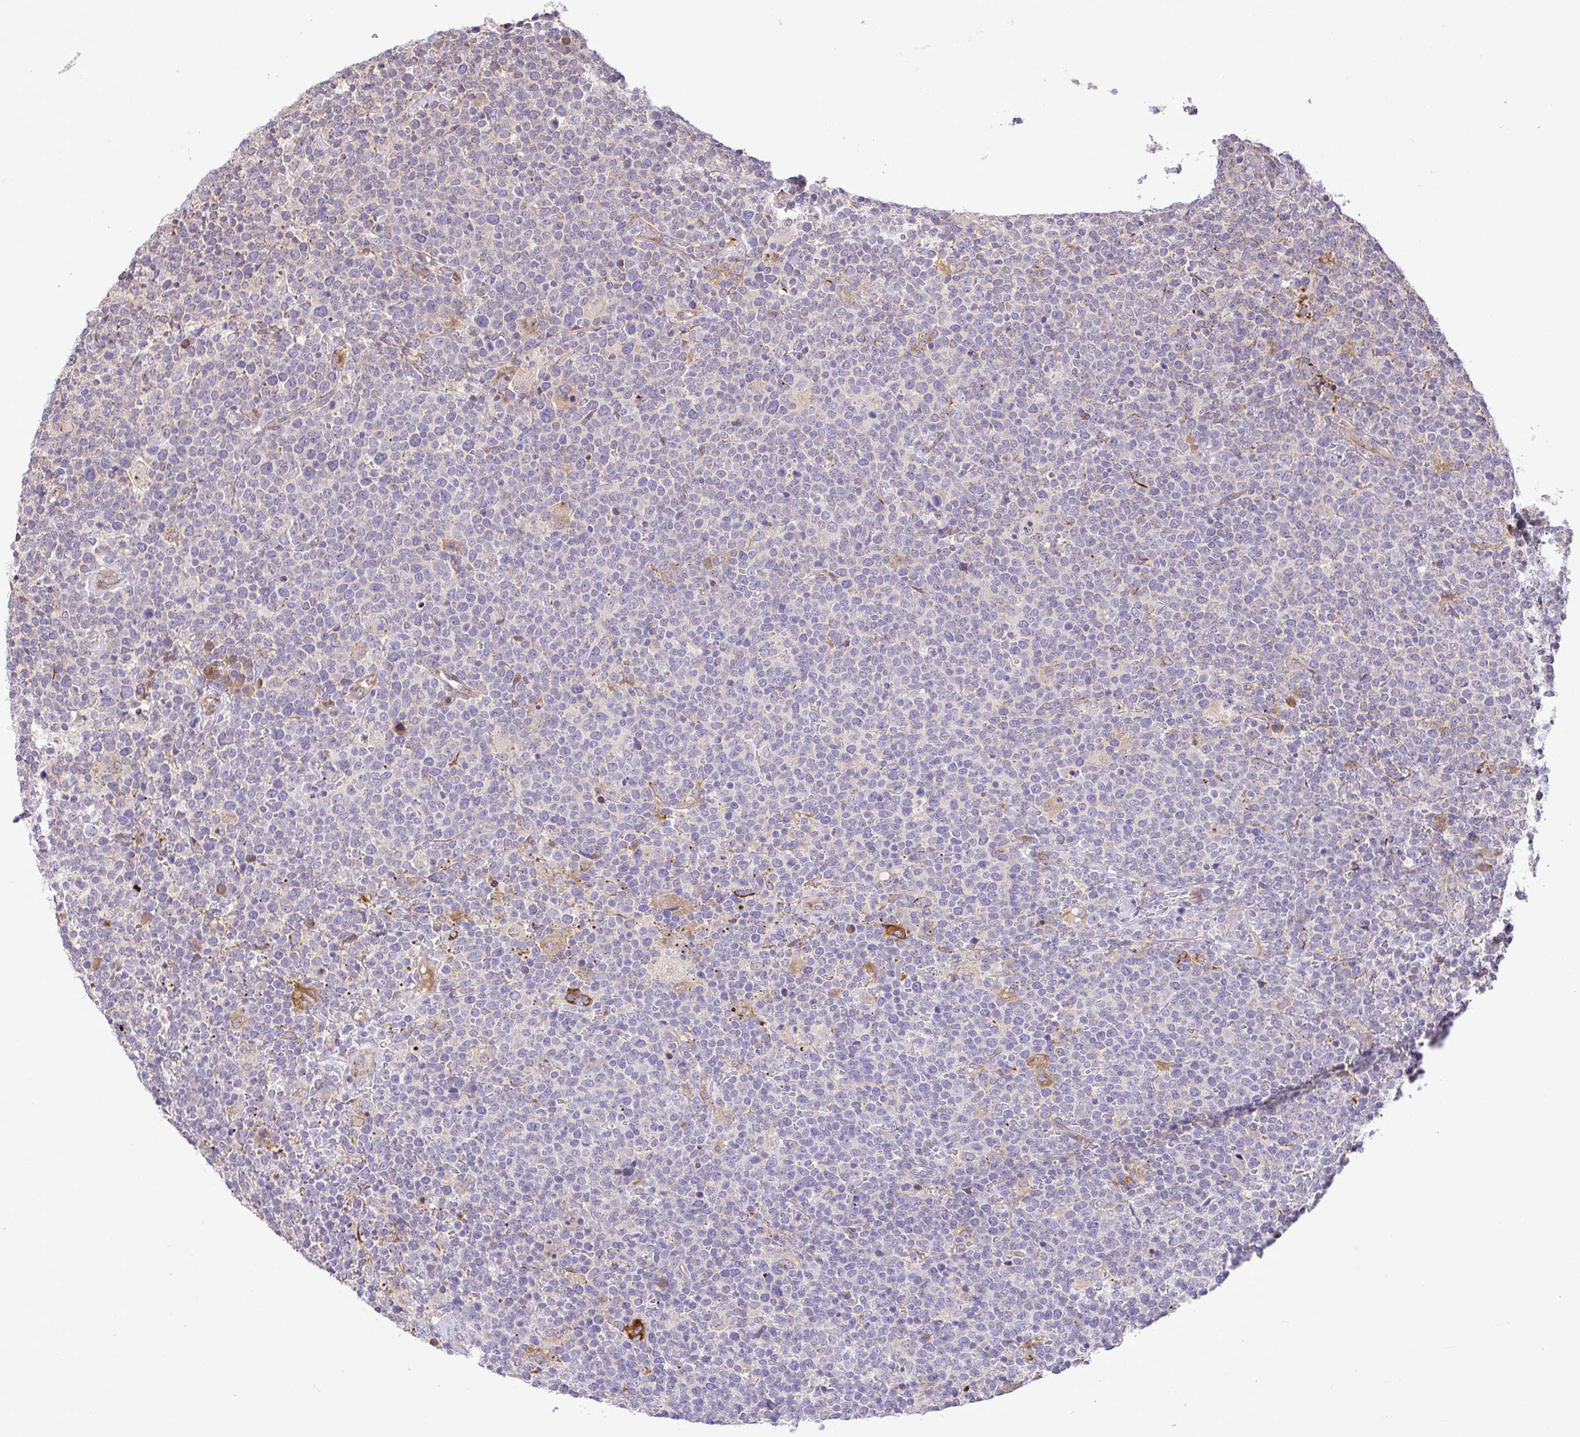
{"staining": {"intensity": "negative", "quantity": "none", "location": "none"}, "tissue": "lymphoma", "cell_type": "Tumor cells", "image_type": "cancer", "snomed": [{"axis": "morphology", "description": "Malignant lymphoma, non-Hodgkin's type, High grade"}, {"axis": "topography", "description": "Lymph node"}], "caption": "DAB (3,3'-diaminobenzidine) immunohistochemical staining of lymphoma demonstrates no significant expression in tumor cells.", "gene": "GRID2", "patient": {"sex": "male", "age": 61}}